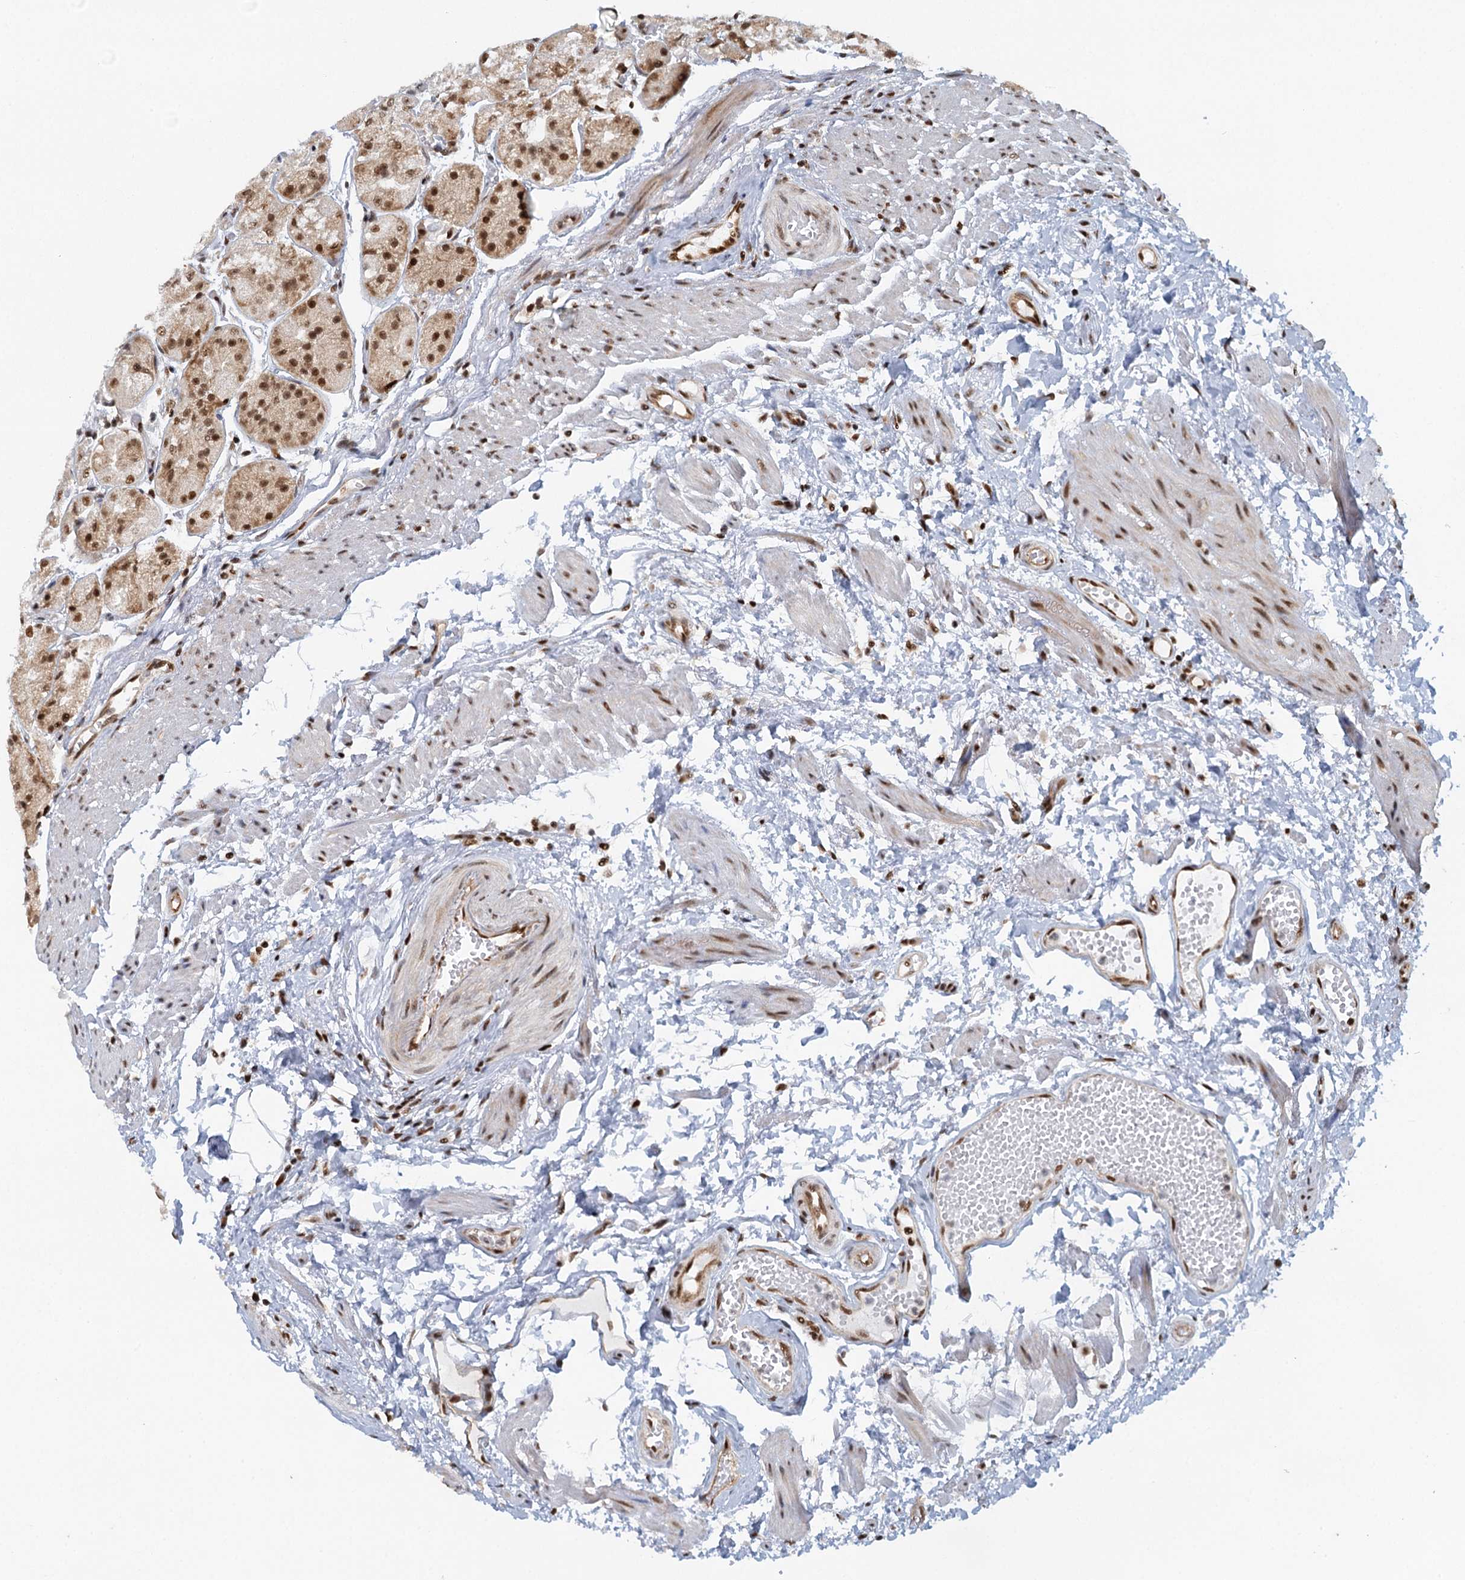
{"staining": {"intensity": "strong", "quantity": ">75%", "location": "cytoplasmic/membranous,nuclear"}, "tissue": "stomach", "cell_type": "Glandular cells", "image_type": "normal", "snomed": [{"axis": "morphology", "description": "Normal tissue, NOS"}, {"axis": "topography", "description": "Stomach, upper"}], "caption": "High-power microscopy captured an IHC micrograph of normal stomach, revealing strong cytoplasmic/membranous,nuclear expression in about >75% of glandular cells. (Stains: DAB in brown, nuclei in blue, Microscopy: brightfield microscopy at high magnification).", "gene": "GPATCH11", "patient": {"sex": "male", "age": 72}}